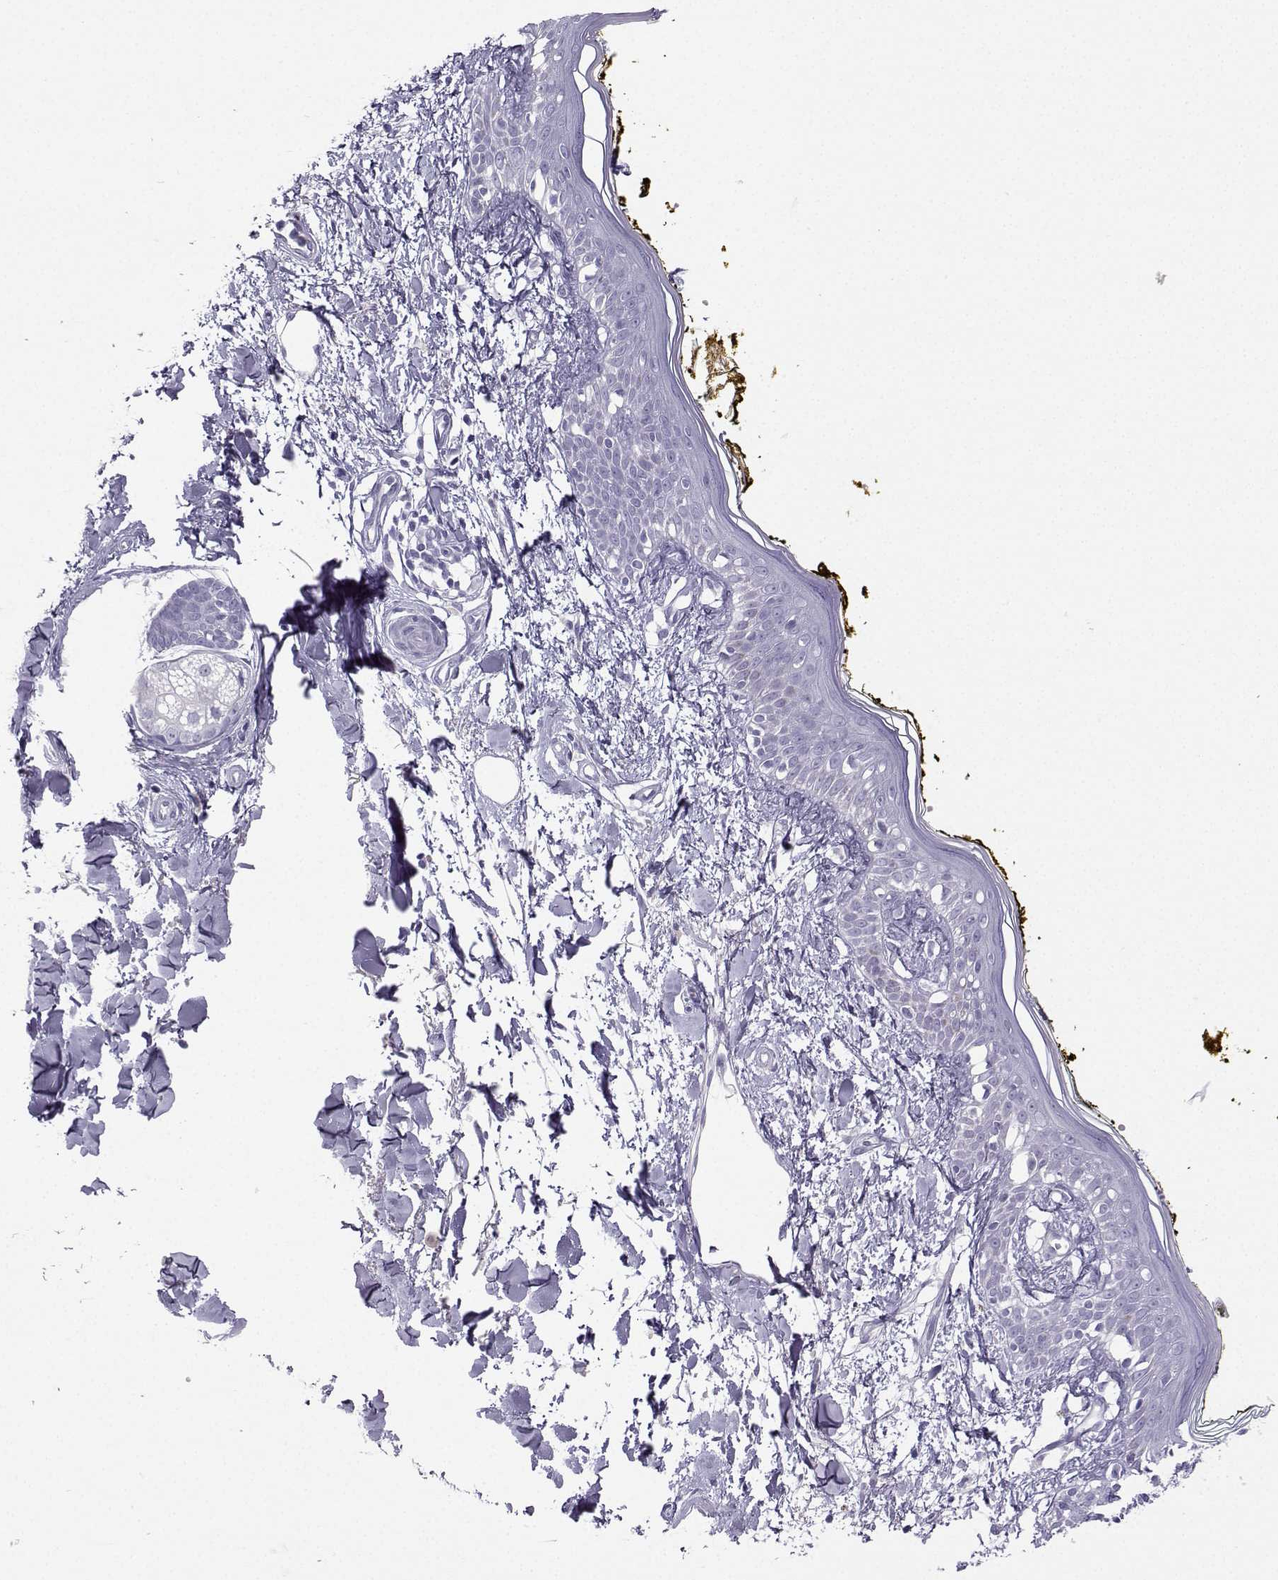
{"staining": {"intensity": "negative", "quantity": "none", "location": "none"}, "tissue": "skin", "cell_type": "Fibroblasts", "image_type": "normal", "snomed": [{"axis": "morphology", "description": "Normal tissue, NOS"}, {"axis": "topography", "description": "Skin"}], "caption": "The histopathology image displays no significant positivity in fibroblasts of skin.", "gene": "NEFL", "patient": {"sex": "male", "age": 76}}